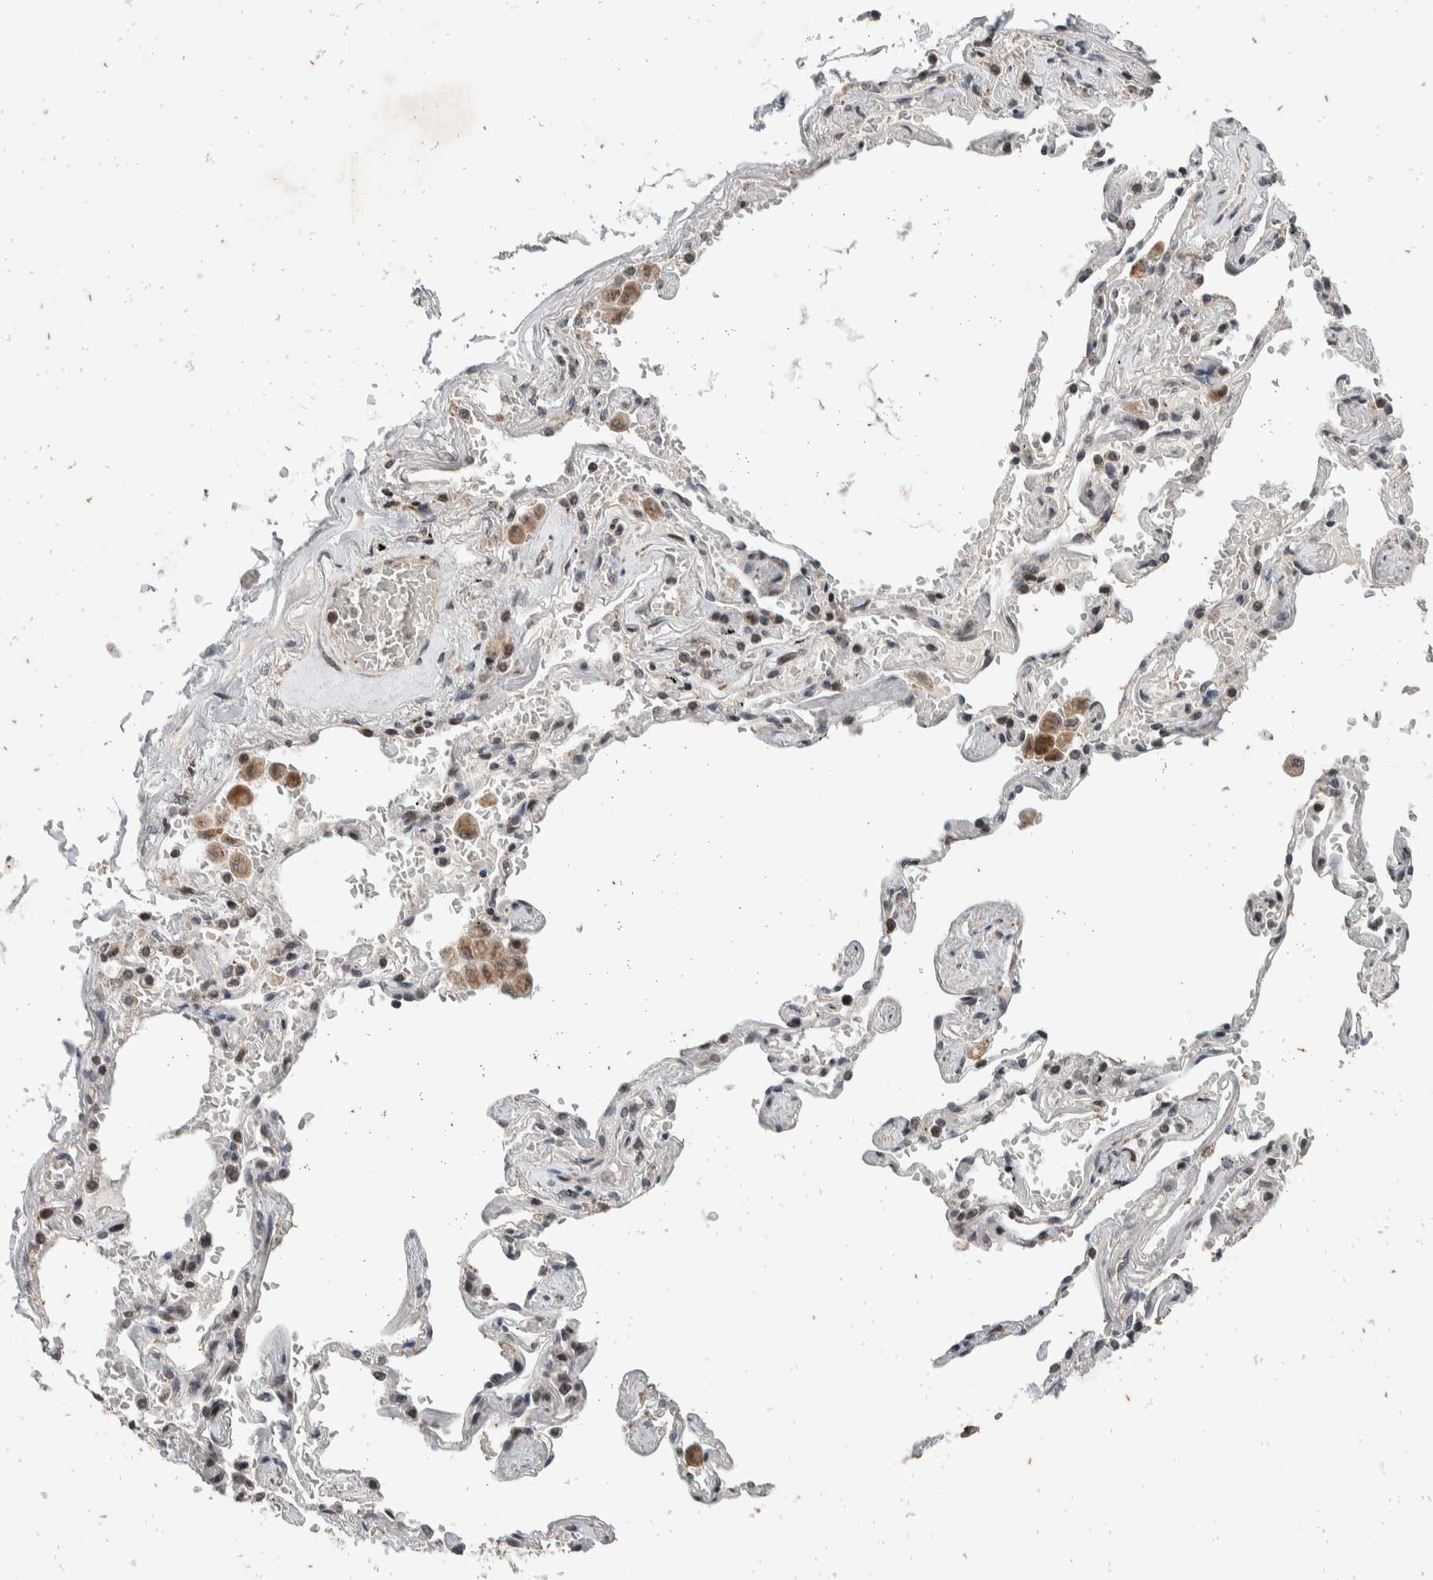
{"staining": {"intensity": "weak", "quantity": ">75%", "location": "cytoplasmic/membranous"}, "tissue": "adipose tissue", "cell_type": "Adipocytes", "image_type": "normal", "snomed": [{"axis": "morphology", "description": "Normal tissue, NOS"}, {"axis": "topography", "description": "Cartilage tissue"}, {"axis": "topography", "description": "Lung"}], "caption": "Brown immunohistochemical staining in benign adipose tissue shows weak cytoplasmic/membranous staining in about >75% of adipocytes.", "gene": "ATXN7L1", "patient": {"sex": "female", "age": 77}}